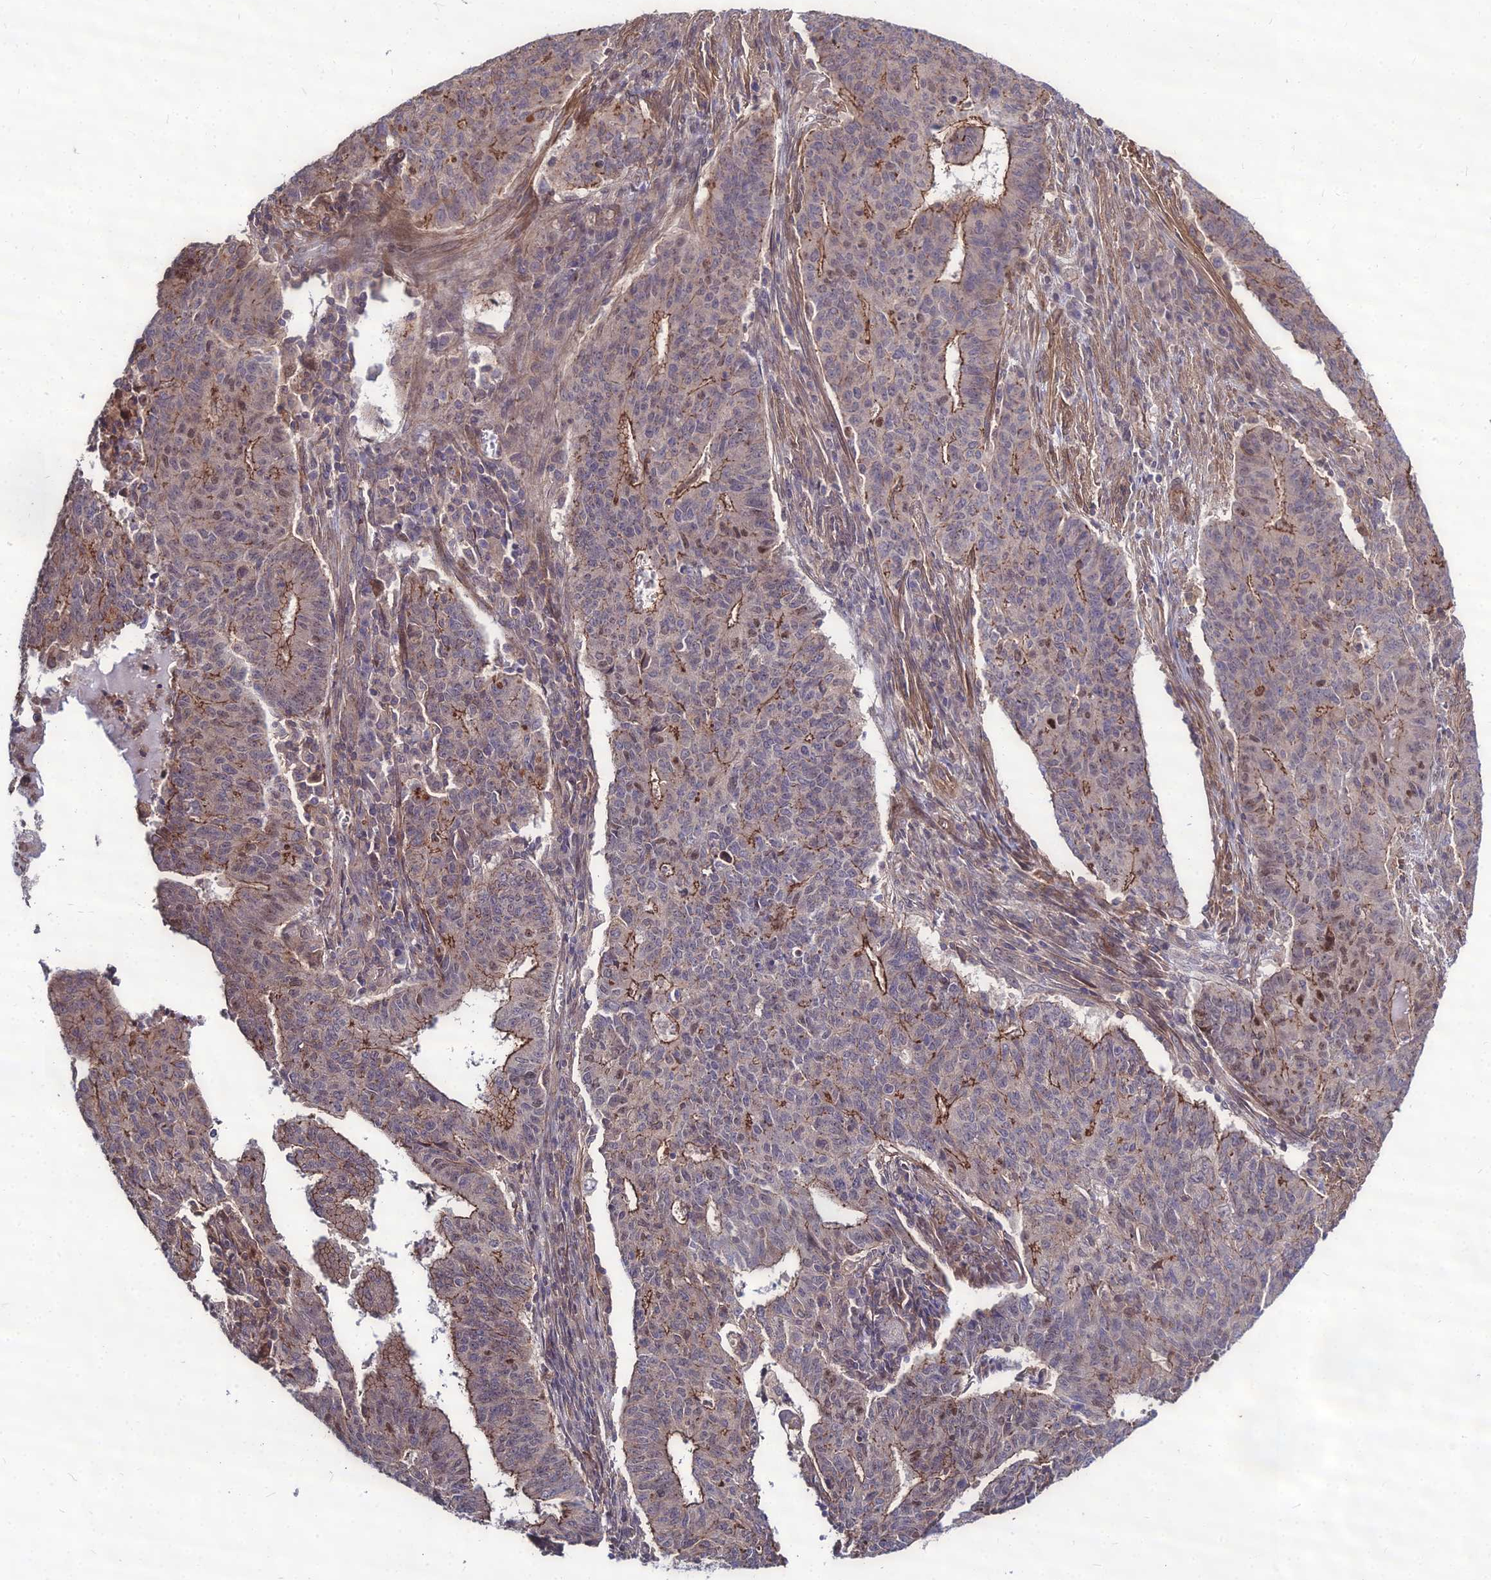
{"staining": {"intensity": "moderate", "quantity": "25%-75%", "location": "cytoplasmic/membranous,nuclear"}, "tissue": "endometrial cancer", "cell_type": "Tumor cells", "image_type": "cancer", "snomed": [{"axis": "morphology", "description": "Adenocarcinoma, NOS"}, {"axis": "topography", "description": "Endometrium"}], "caption": "DAB immunohistochemical staining of endometrial cancer (adenocarcinoma) displays moderate cytoplasmic/membranous and nuclear protein positivity in about 25%-75% of tumor cells.", "gene": "TSPYL2", "patient": {"sex": "female", "age": 59}}